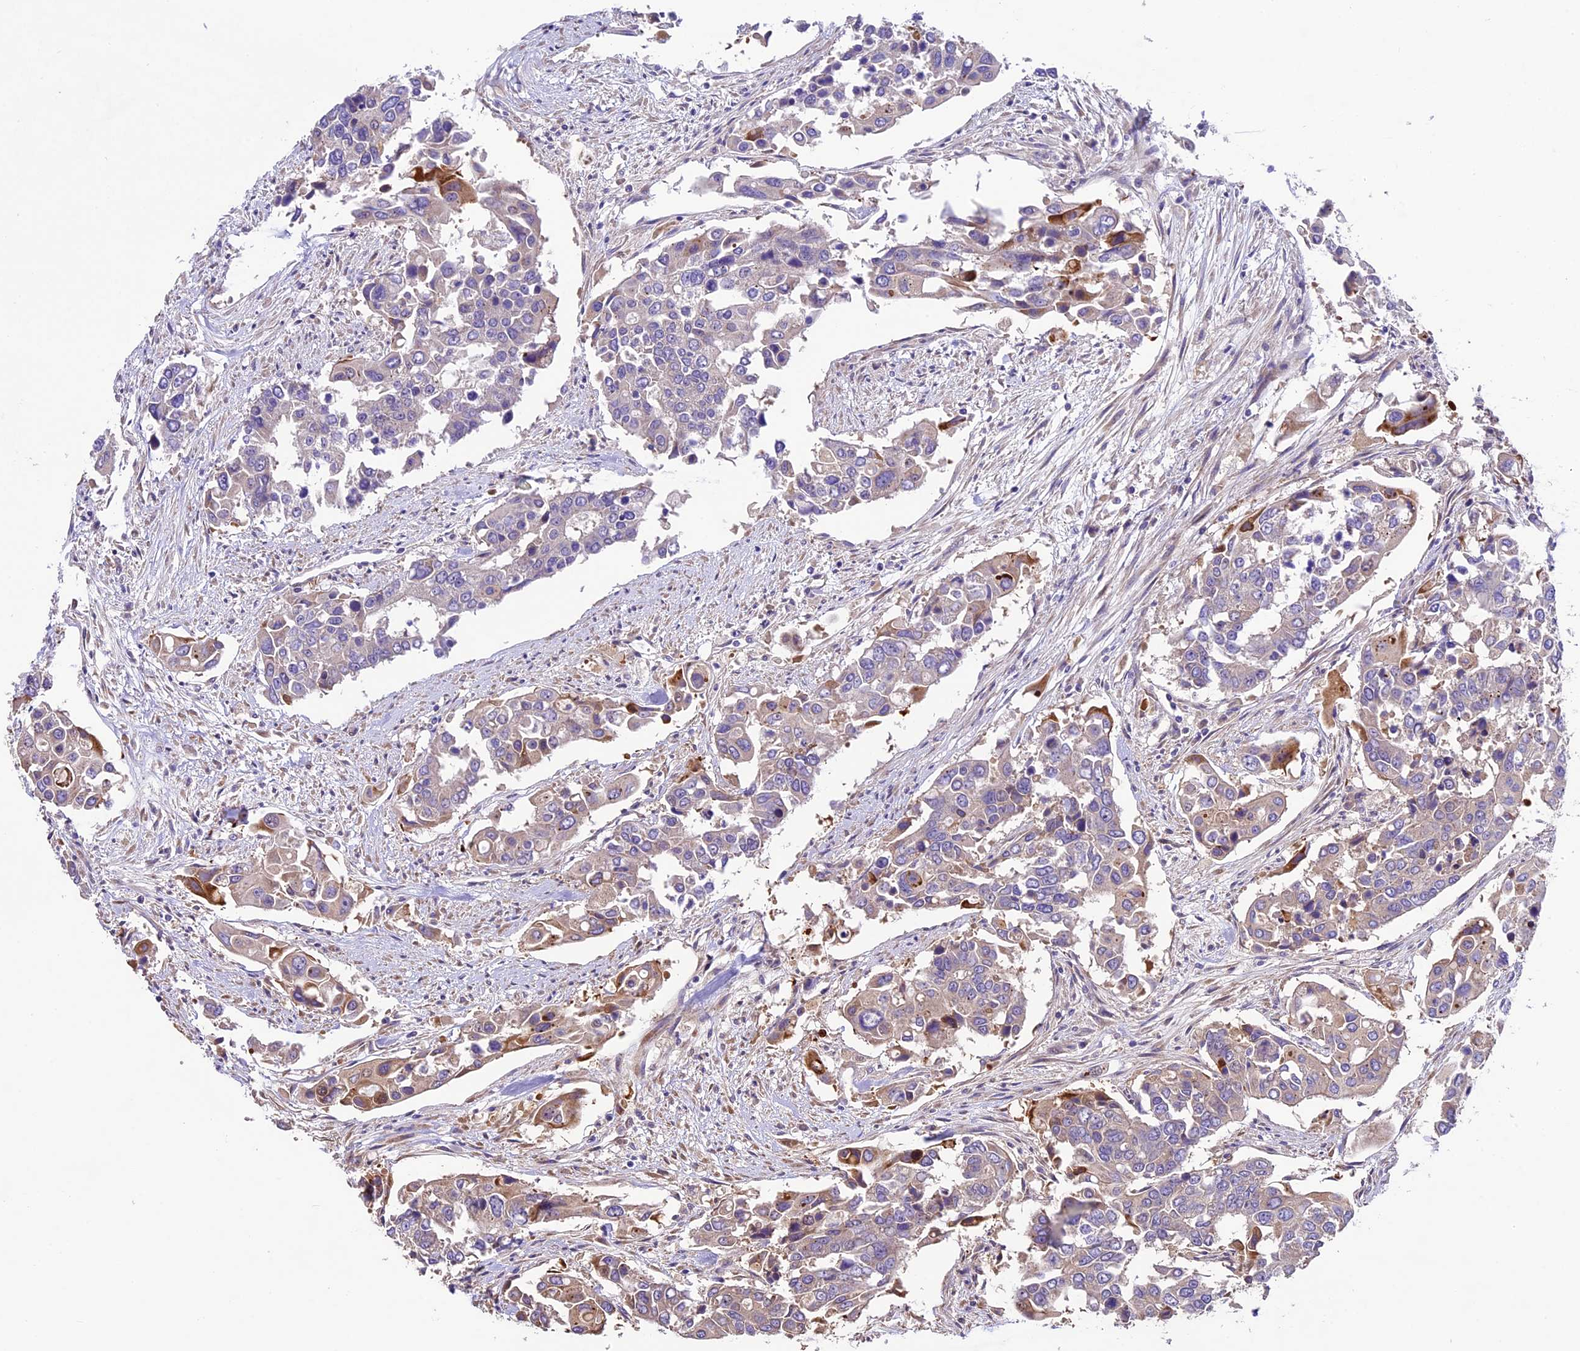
{"staining": {"intensity": "moderate", "quantity": "<25%", "location": "cytoplasmic/membranous"}, "tissue": "colorectal cancer", "cell_type": "Tumor cells", "image_type": "cancer", "snomed": [{"axis": "morphology", "description": "Adenocarcinoma, NOS"}, {"axis": "topography", "description": "Colon"}], "caption": "A micrograph showing moderate cytoplasmic/membranous positivity in approximately <25% of tumor cells in colorectal adenocarcinoma, as visualized by brown immunohistochemical staining.", "gene": "SPIRE1", "patient": {"sex": "male", "age": 77}}